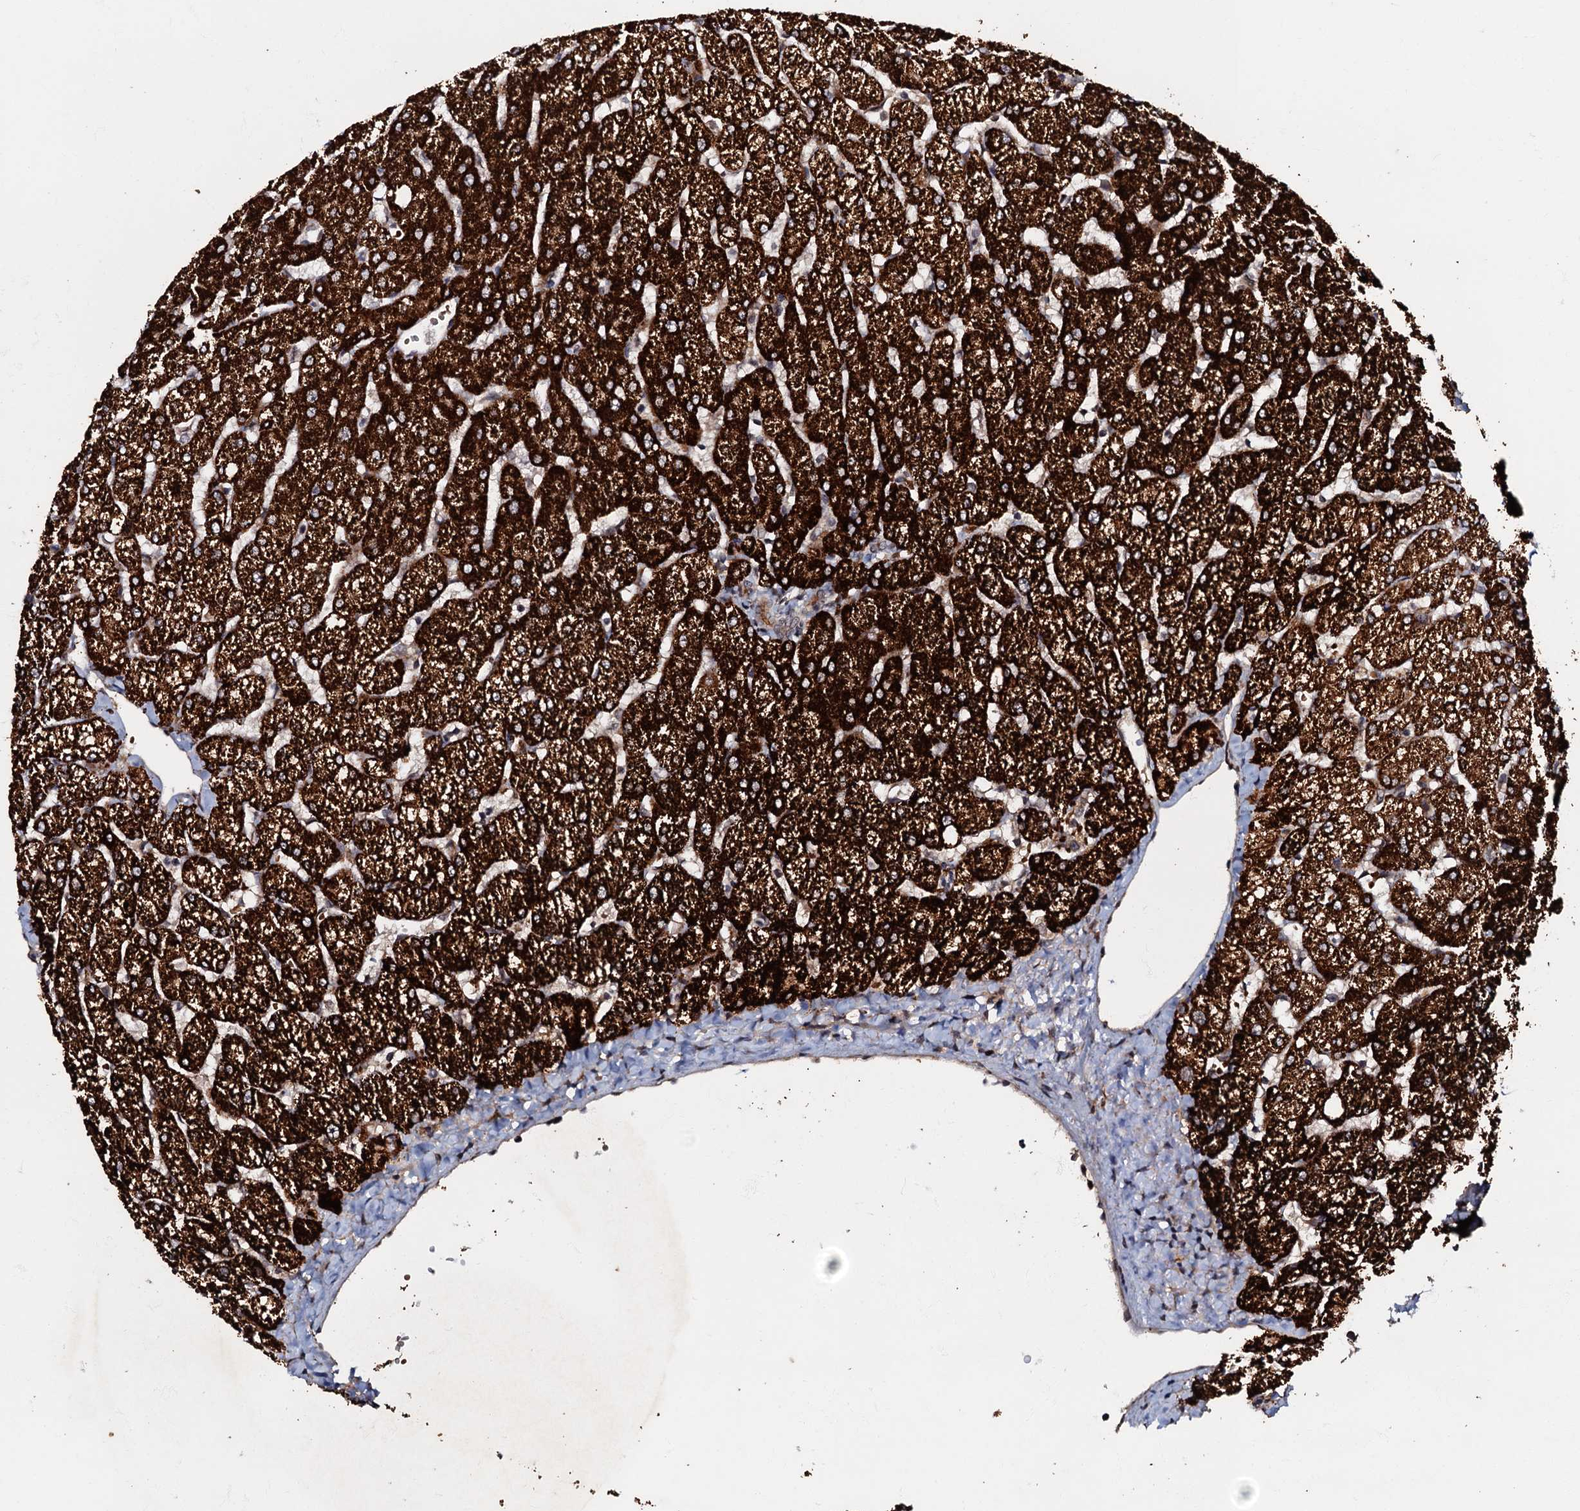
{"staining": {"intensity": "moderate", "quantity": "<25%", "location": "cytoplasmic/membranous"}, "tissue": "liver", "cell_type": "Cholangiocytes", "image_type": "normal", "snomed": [{"axis": "morphology", "description": "Normal tissue, NOS"}, {"axis": "topography", "description": "Liver"}], "caption": "Immunohistochemical staining of benign human liver exhibits low levels of moderate cytoplasmic/membranous staining in about <25% of cholangiocytes. (DAB IHC with brightfield microscopy, high magnification).", "gene": "MANSC4", "patient": {"sex": "female", "age": 54}}